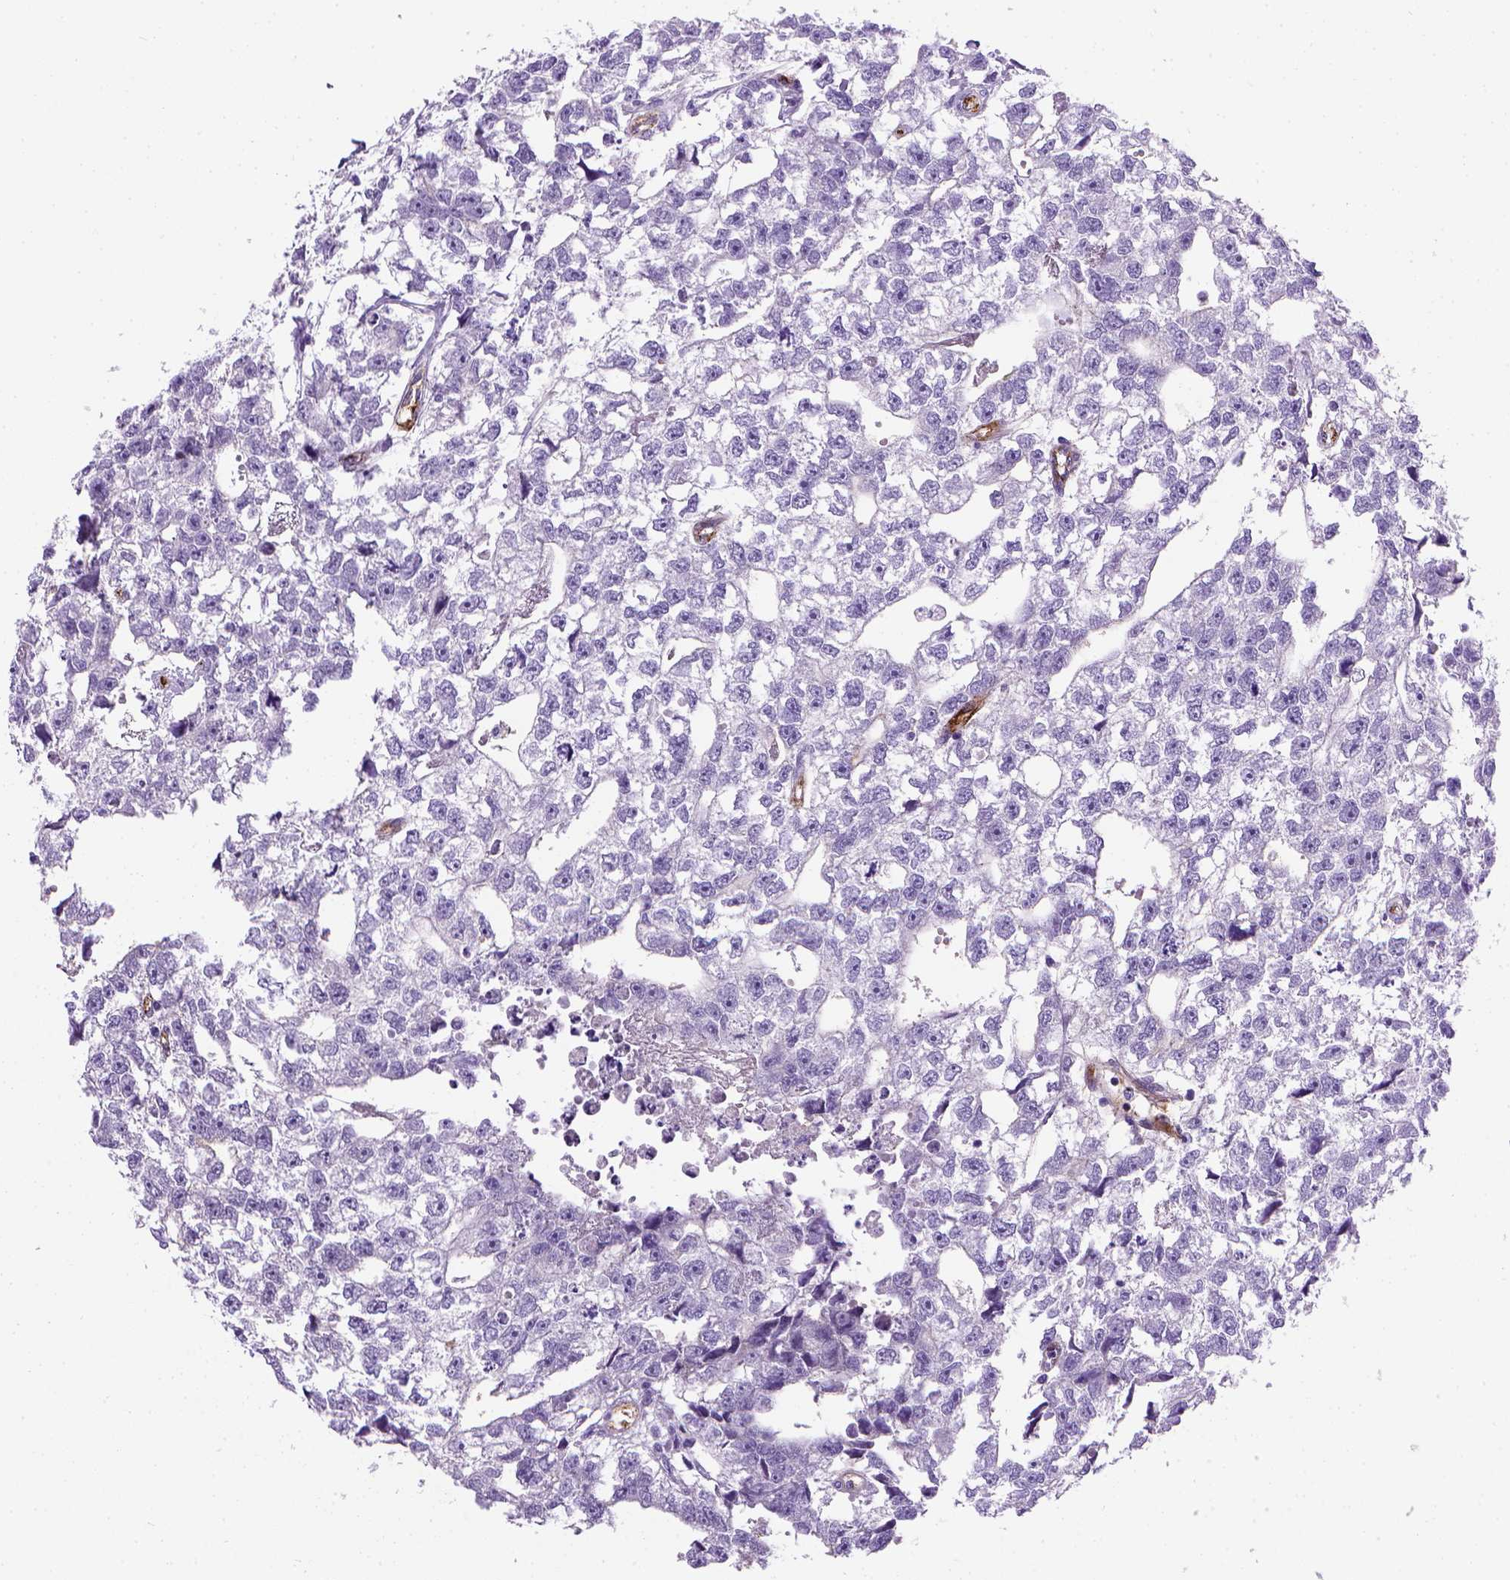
{"staining": {"intensity": "negative", "quantity": "none", "location": "none"}, "tissue": "testis cancer", "cell_type": "Tumor cells", "image_type": "cancer", "snomed": [{"axis": "morphology", "description": "Carcinoma, Embryonal, NOS"}, {"axis": "morphology", "description": "Teratoma, malignant, NOS"}, {"axis": "topography", "description": "Testis"}], "caption": "There is no significant expression in tumor cells of testis cancer.", "gene": "VWF", "patient": {"sex": "male", "age": 44}}